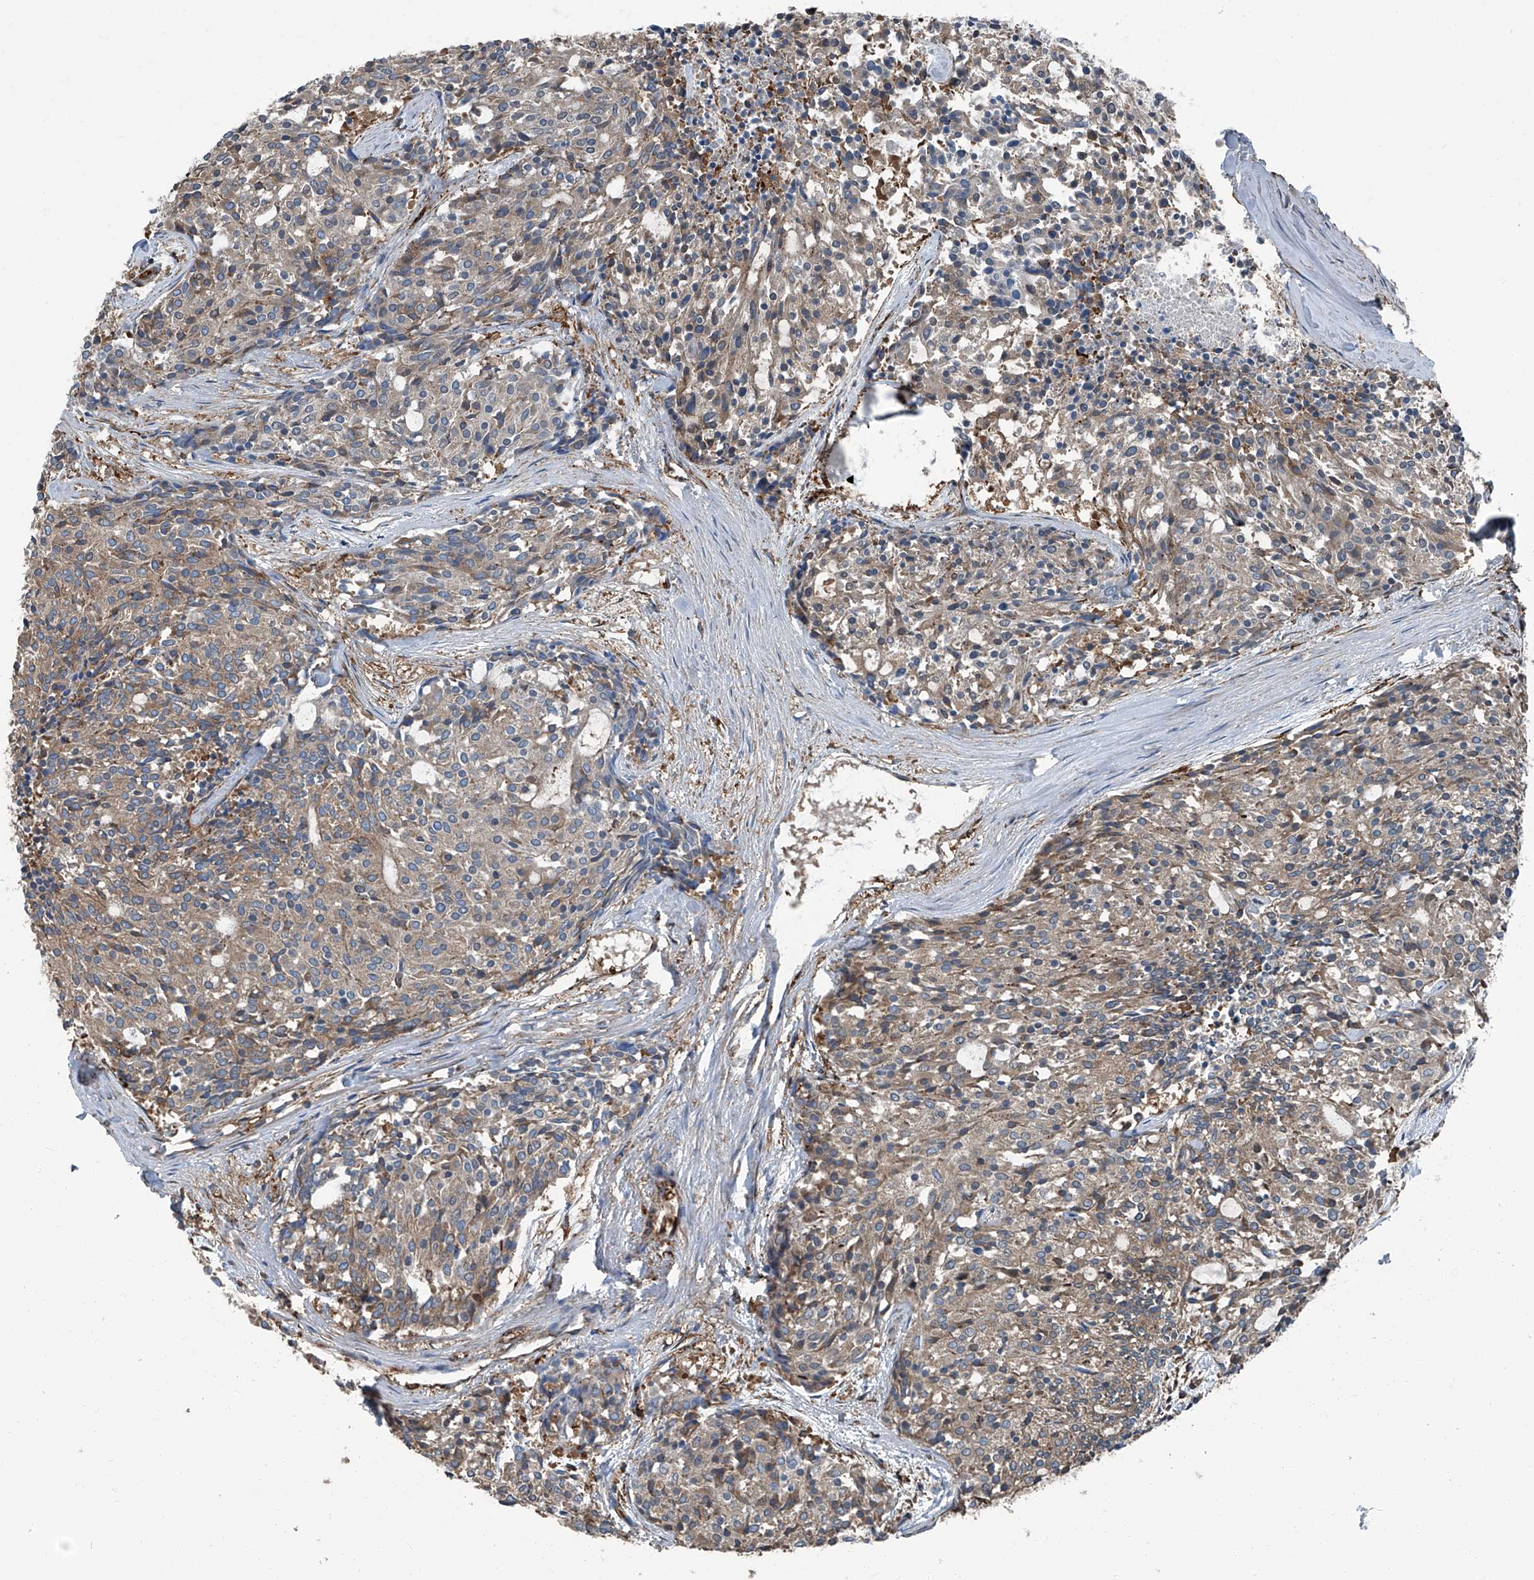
{"staining": {"intensity": "weak", "quantity": ">75%", "location": "cytoplasmic/membranous"}, "tissue": "carcinoid", "cell_type": "Tumor cells", "image_type": "cancer", "snomed": [{"axis": "morphology", "description": "Carcinoid, malignant, NOS"}, {"axis": "topography", "description": "Pancreas"}], "caption": "This photomicrograph demonstrates IHC staining of carcinoid, with low weak cytoplasmic/membranous staining in approximately >75% of tumor cells.", "gene": "SEPTIN7", "patient": {"sex": "female", "age": 54}}